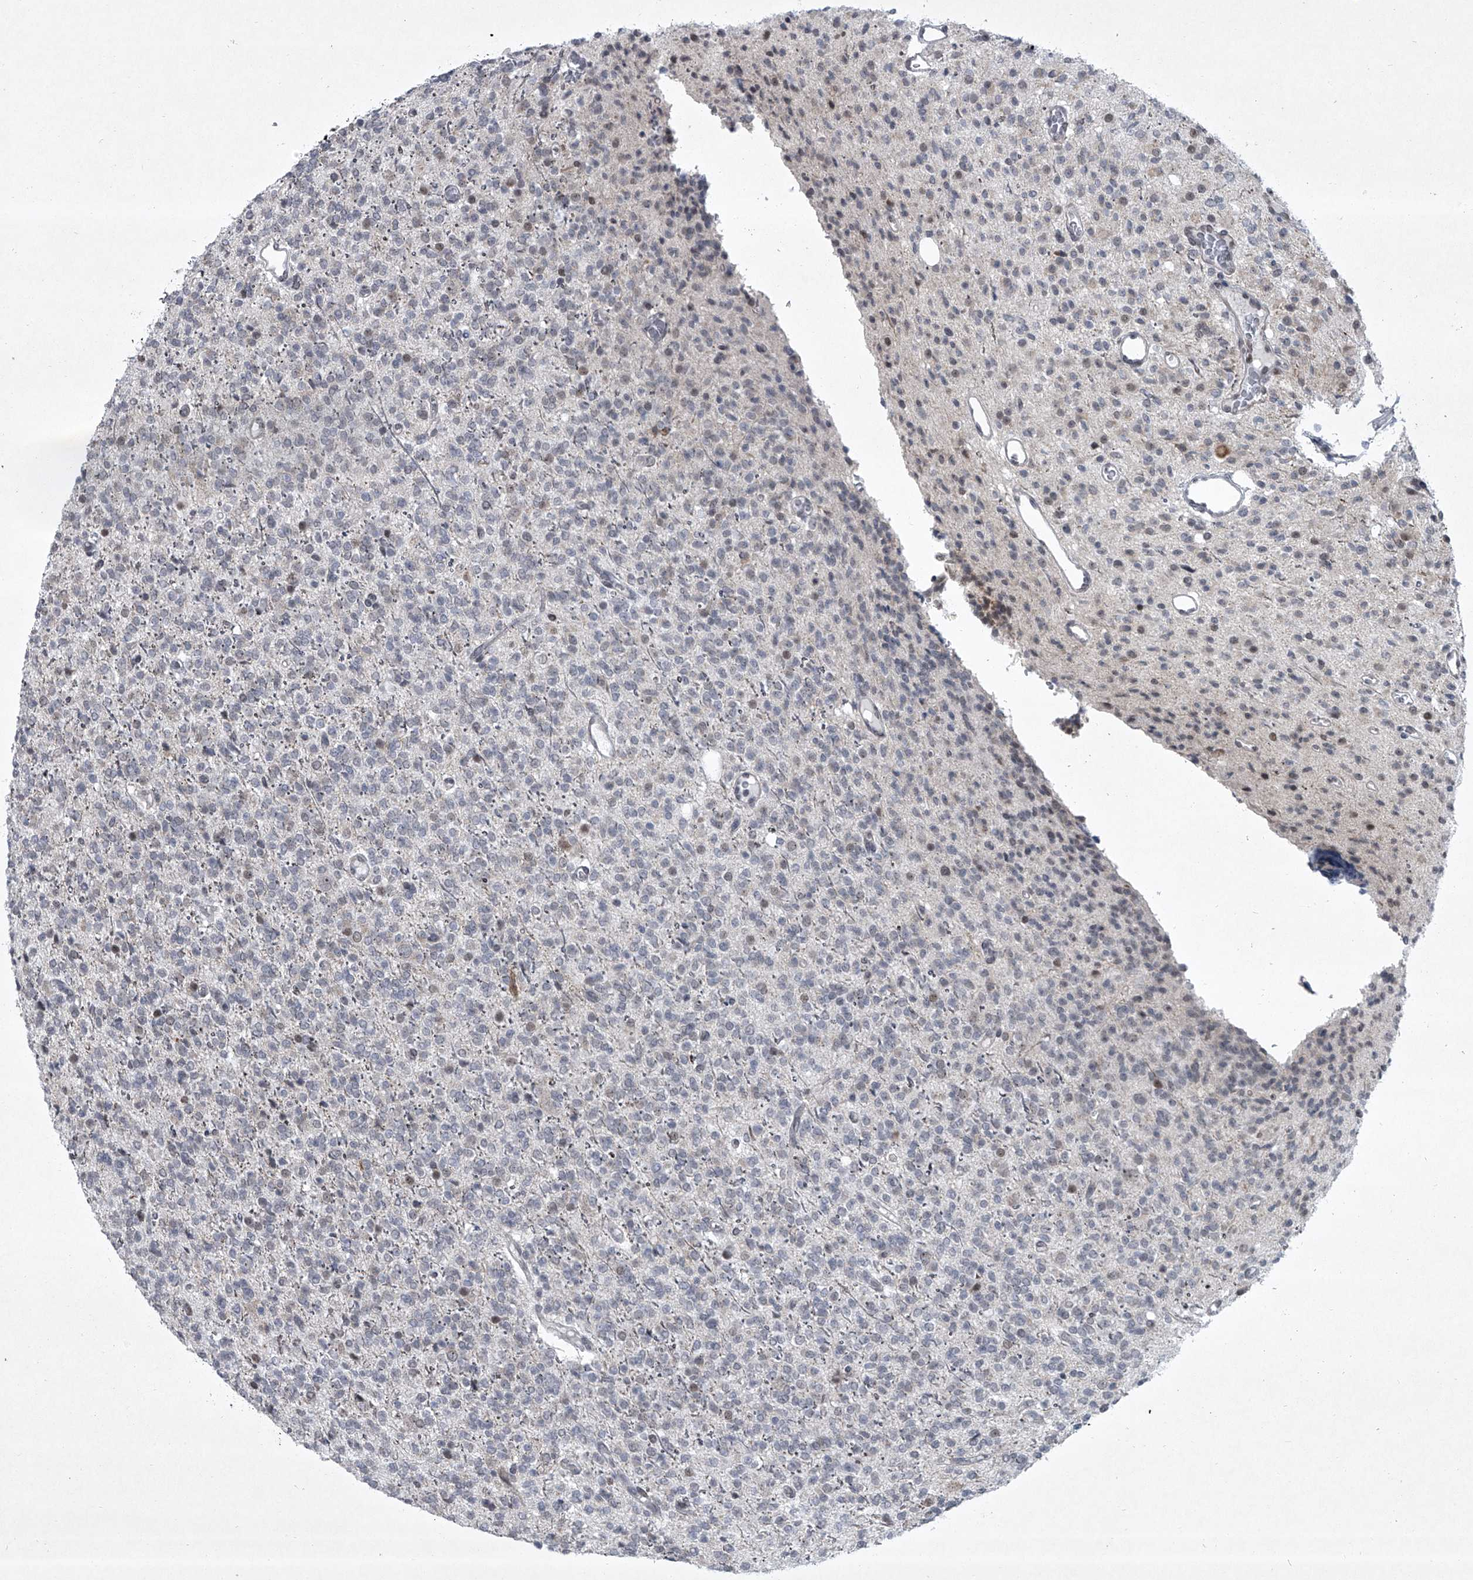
{"staining": {"intensity": "negative", "quantity": "none", "location": "none"}, "tissue": "glioma", "cell_type": "Tumor cells", "image_type": "cancer", "snomed": [{"axis": "morphology", "description": "Glioma, malignant, High grade"}, {"axis": "topography", "description": "Brain"}], "caption": "Immunohistochemistry (IHC) photomicrograph of neoplastic tissue: human glioma stained with DAB (3,3'-diaminobenzidine) exhibits no significant protein positivity in tumor cells. (Stains: DAB (3,3'-diaminobenzidine) immunohistochemistry with hematoxylin counter stain, Microscopy: brightfield microscopy at high magnification).", "gene": "MLLT1", "patient": {"sex": "male", "age": 34}}